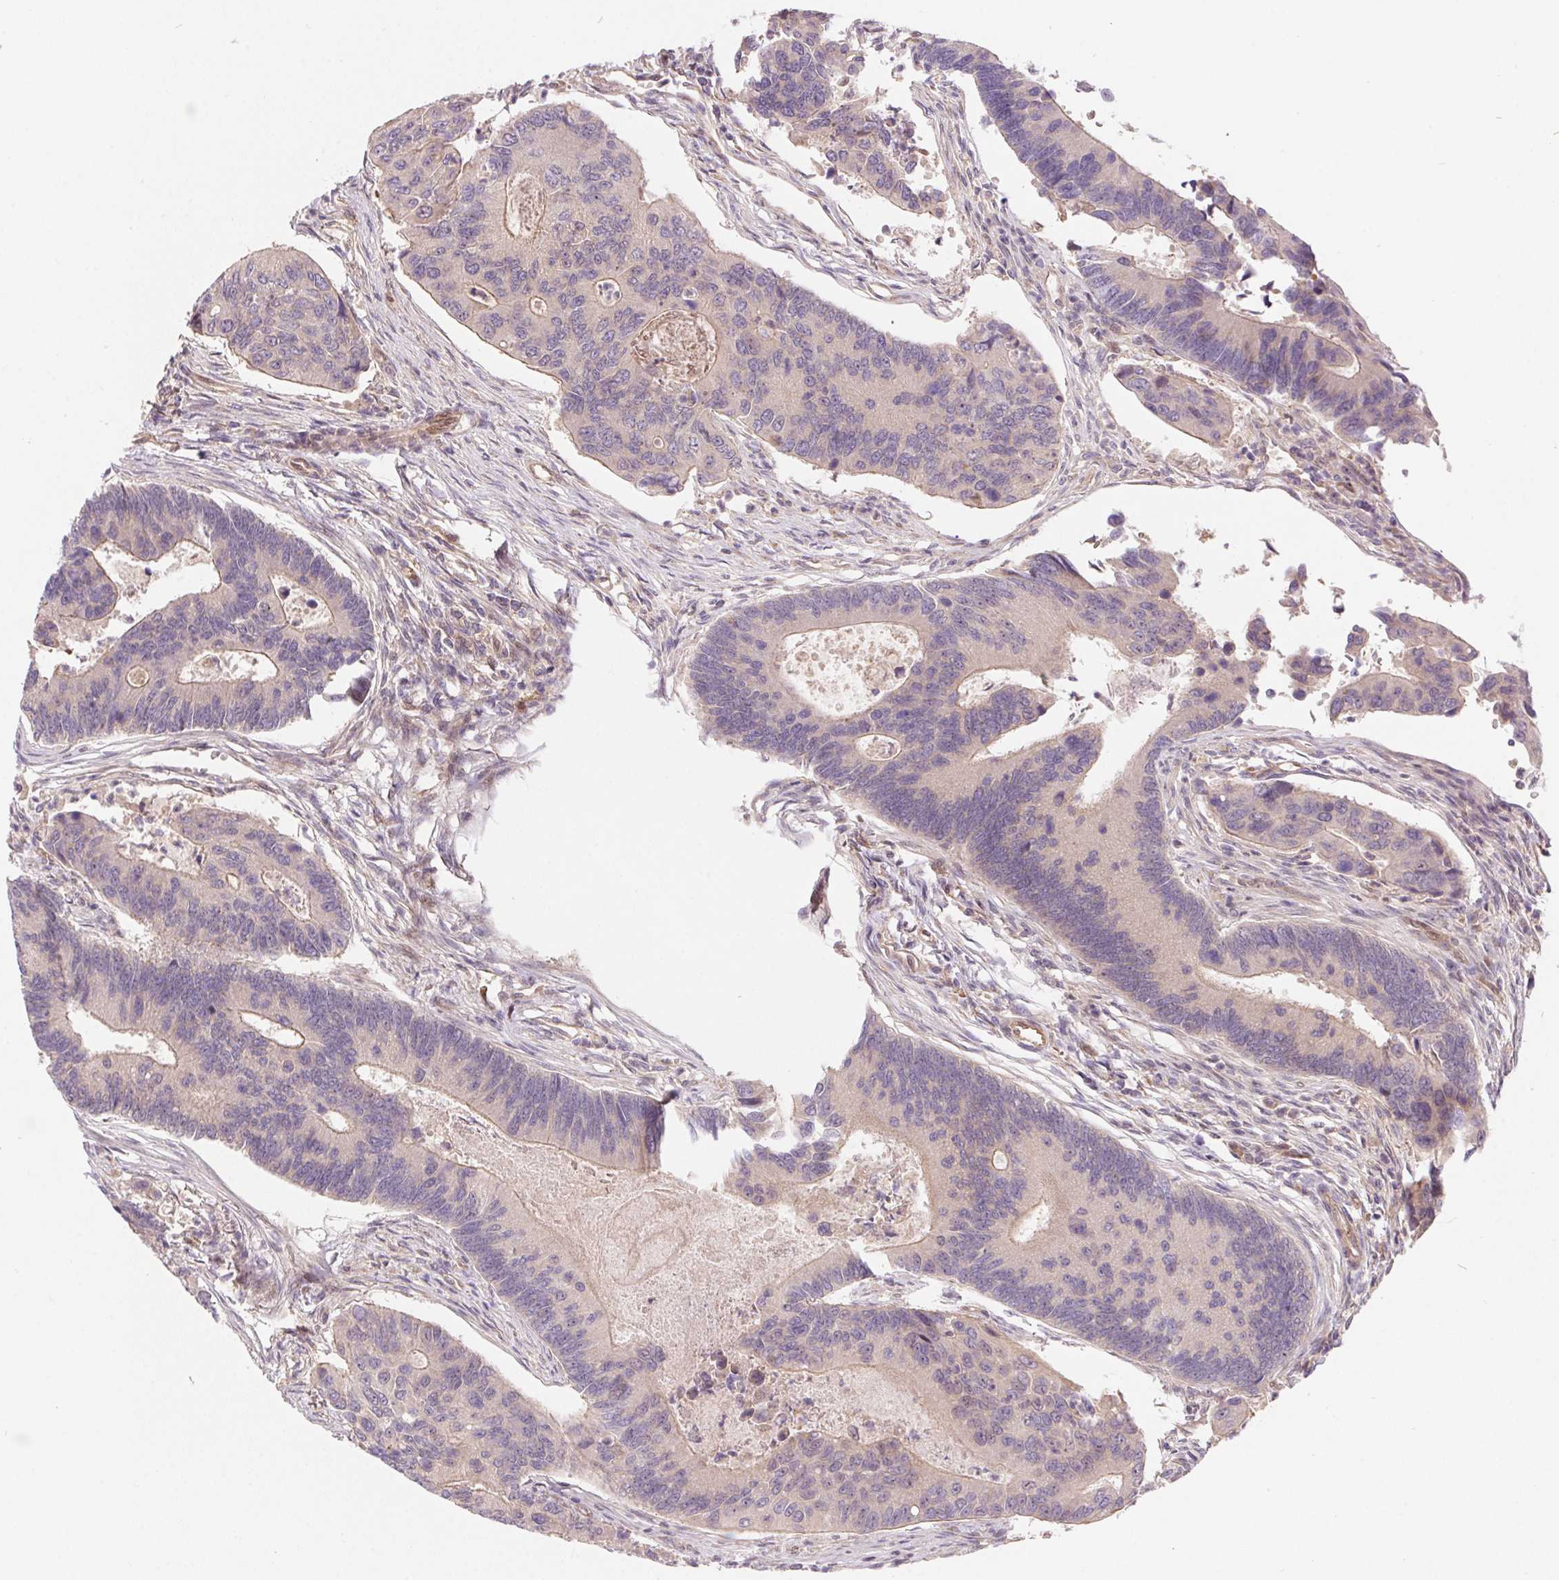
{"staining": {"intensity": "weak", "quantity": "25%-75%", "location": "cytoplasmic/membranous"}, "tissue": "colorectal cancer", "cell_type": "Tumor cells", "image_type": "cancer", "snomed": [{"axis": "morphology", "description": "Adenocarcinoma, NOS"}, {"axis": "topography", "description": "Colon"}], "caption": "Weak cytoplasmic/membranous positivity for a protein is present in approximately 25%-75% of tumor cells of colorectal adenocarcinoma using immunohistochemistry.", "gene": "NUDT16", "patient": {"sex": "female", "age": 67}}